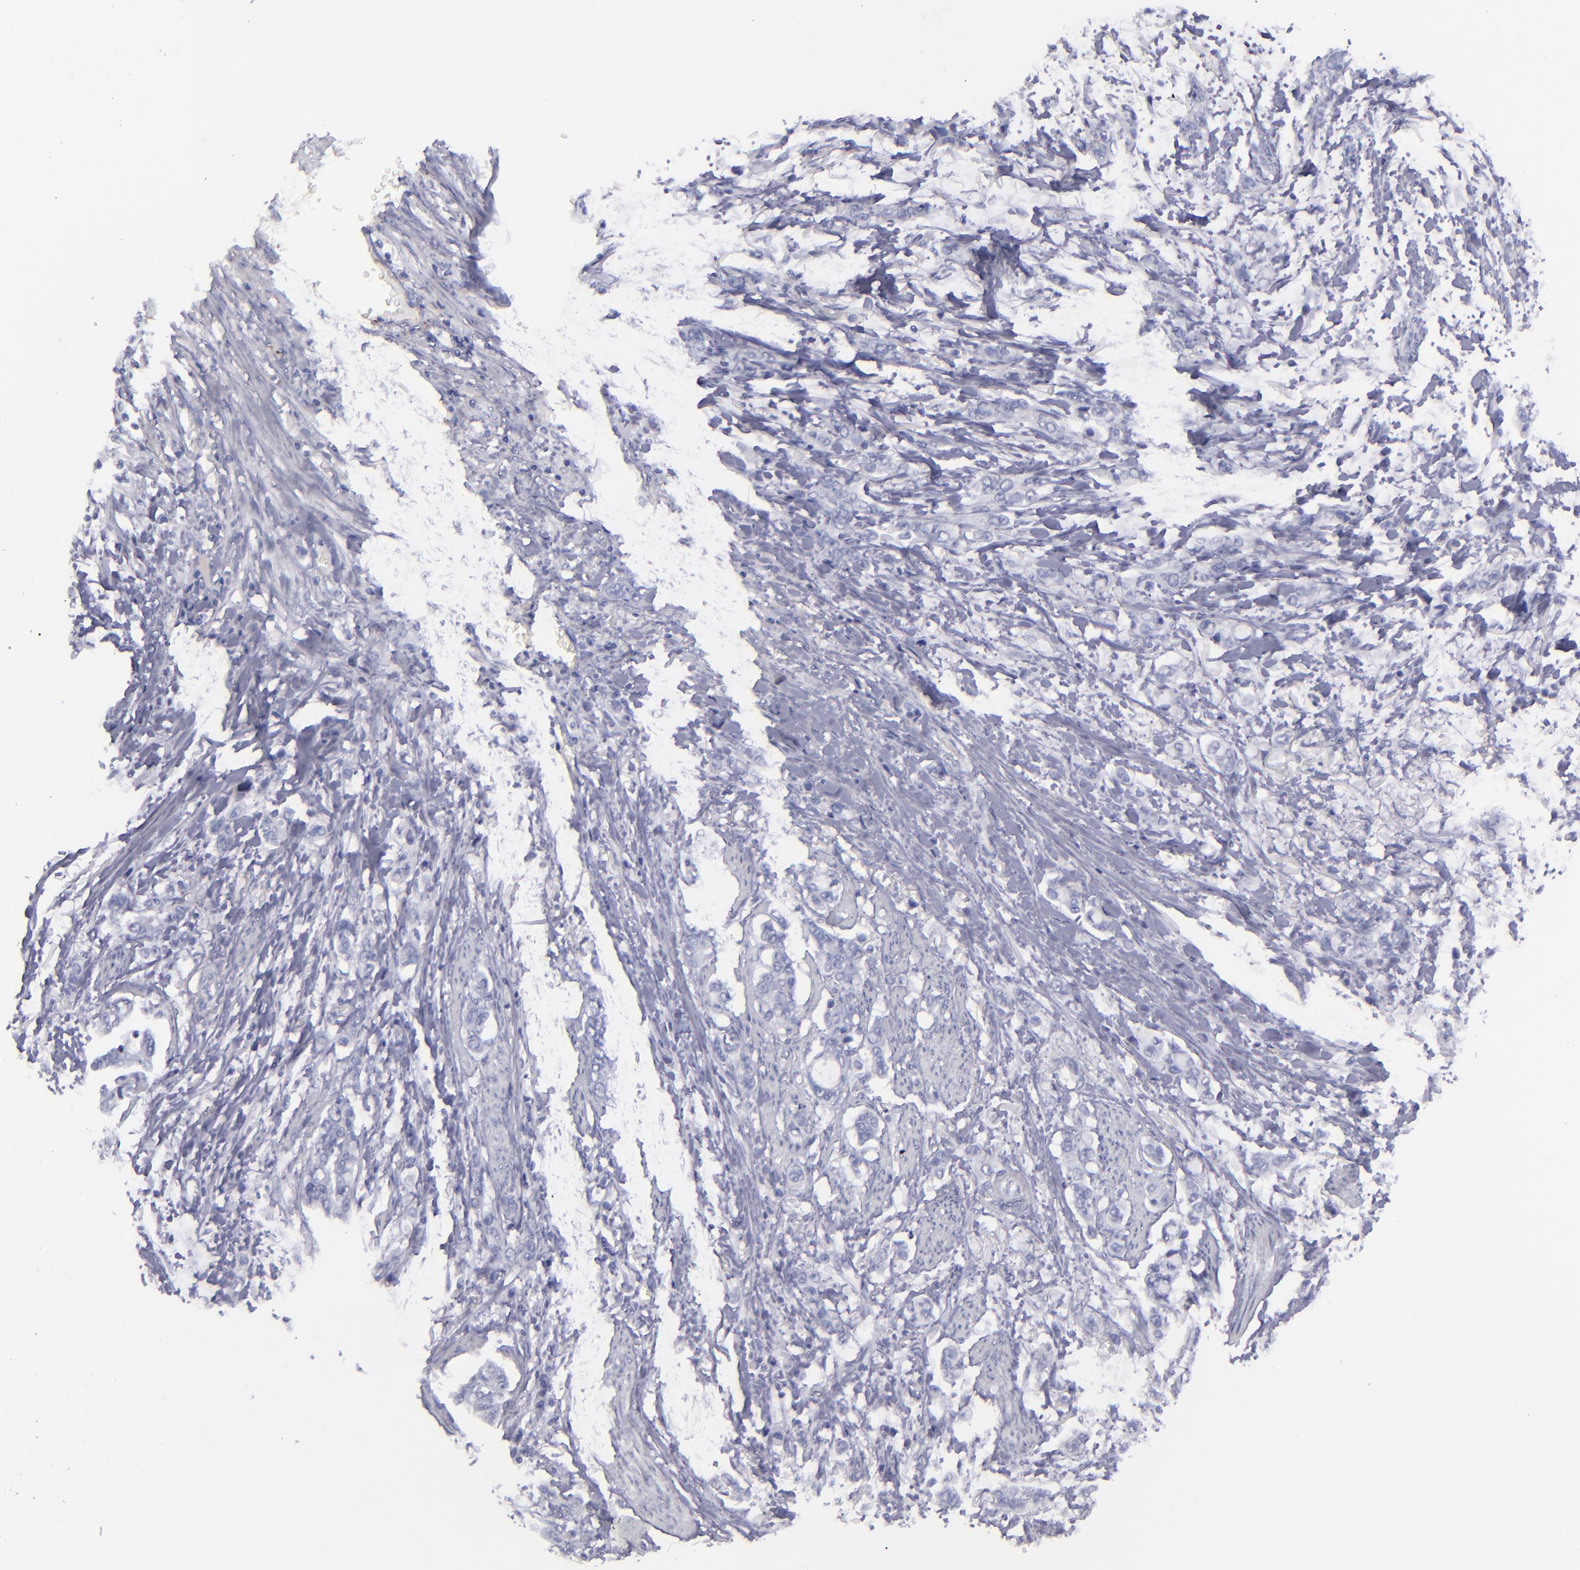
{"staining": {"intensity": "negative", "quantity": "none", "location": "none"}, "tissue": "stomach cancer", "cell_type": "Tumor cells", "image_type": "cancer", "snomed": [{"axis": "morphology", "description": "Adenocarcinoma, NOS"}, {"axis": "topography", "description": "Stomach"}], "caption": "Immunohistochemical staining of stomach cancer (adenocarcinoma) shows no significant expression in tumor cells. Nuclei are stained in blue.", "gene": "SELPLG", "patient": {"sex": "male", "age": 78}}